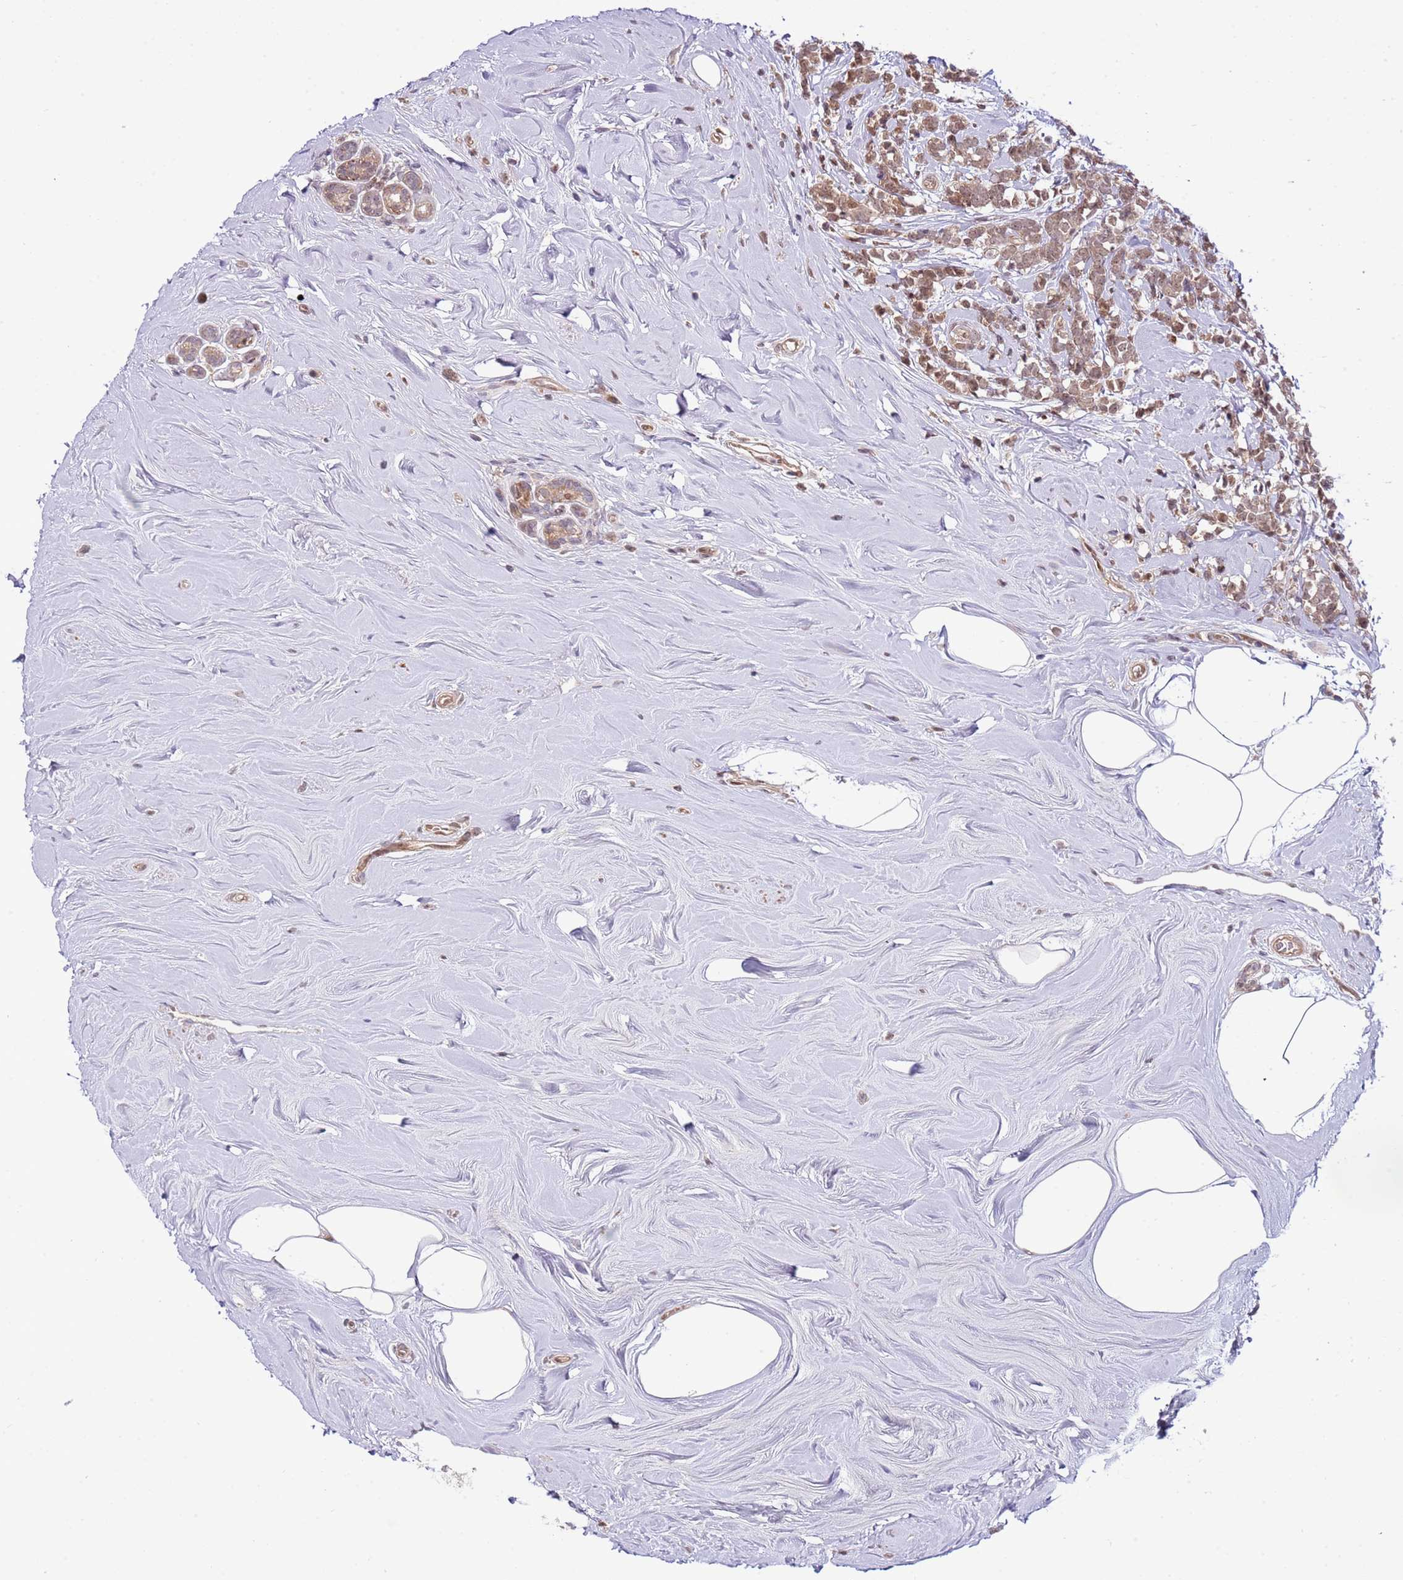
{"staining": {"intensity": "moderate", "quantity": ">75%", "location": "cytoplasmic/membranous"}, "tissue": "breast cancer", "cell_type": "Tumor cells", "image_type": "cancer", "snomed": [{"axis": "morphology", "description": "Lobular carcinoma"}, {"axis": "topography", "description": "Breast"}], "caption": "A micrograph of breast cancer stained for a protein demonstrates moderate cytoplasmic/membranous brown staining in tumor cells.", "gene": "CHD1", "patient": {"sex": "female", "age": 58}}